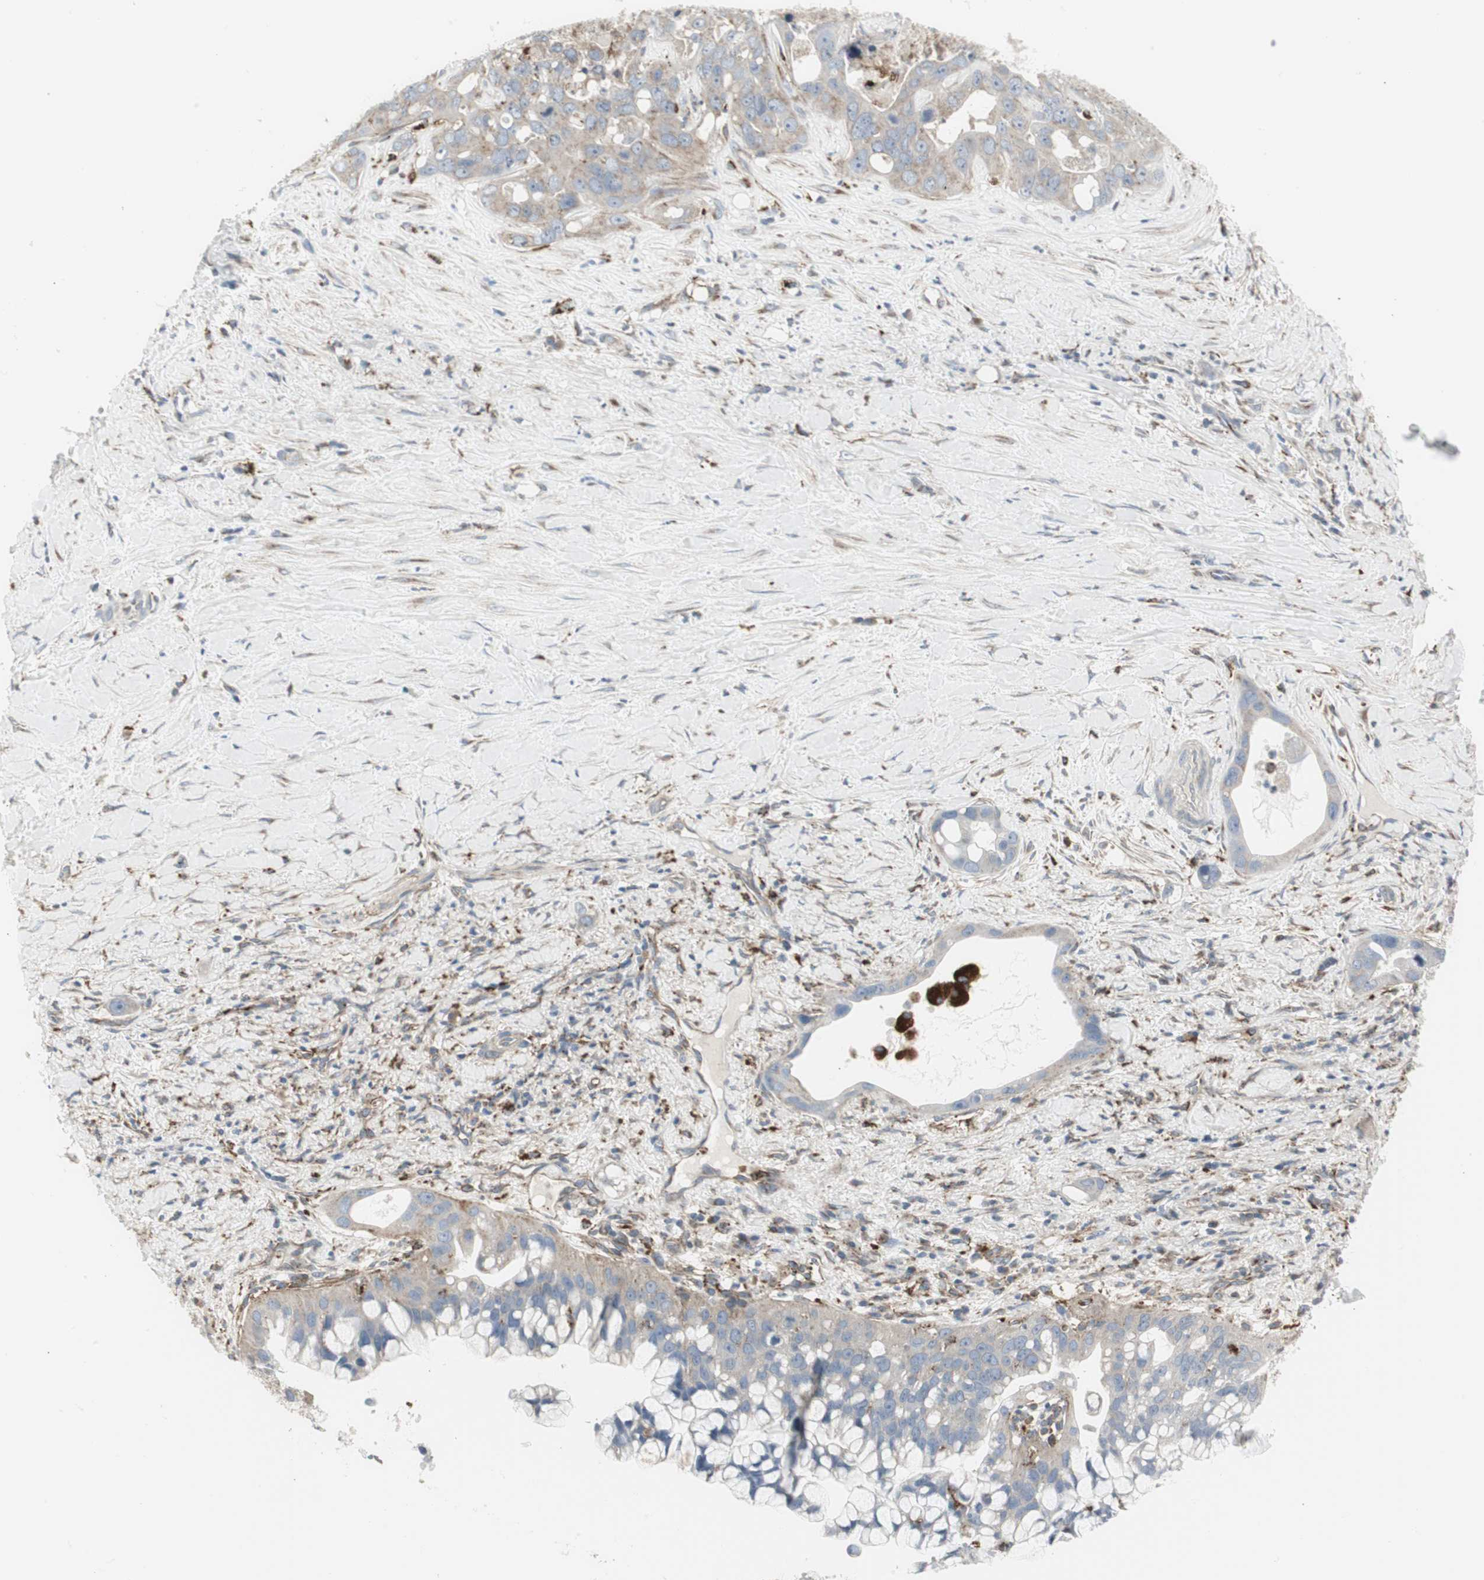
{"staining": {"intensity": "weak", "quantity": "25%-75%", "location": "cytoplasmic/membranous"}, "tissue": "liver cancer", "cell_type": "Tumor cells", "image_type": "cancer", "snomed": [{"axis": "morphology", "description": "Cholangiocarcinoma"}, {"axis": "topography", "description": "Liver"}], "caption": "Liver cancer (cholangiocarcinoma) tissue exhibits weak cytoplasmic/membranous positivity in approximately 25%-75% of tumor cells", "gene": "ATP6V1B2", "patient": {"sex": "female", "age": 65}}